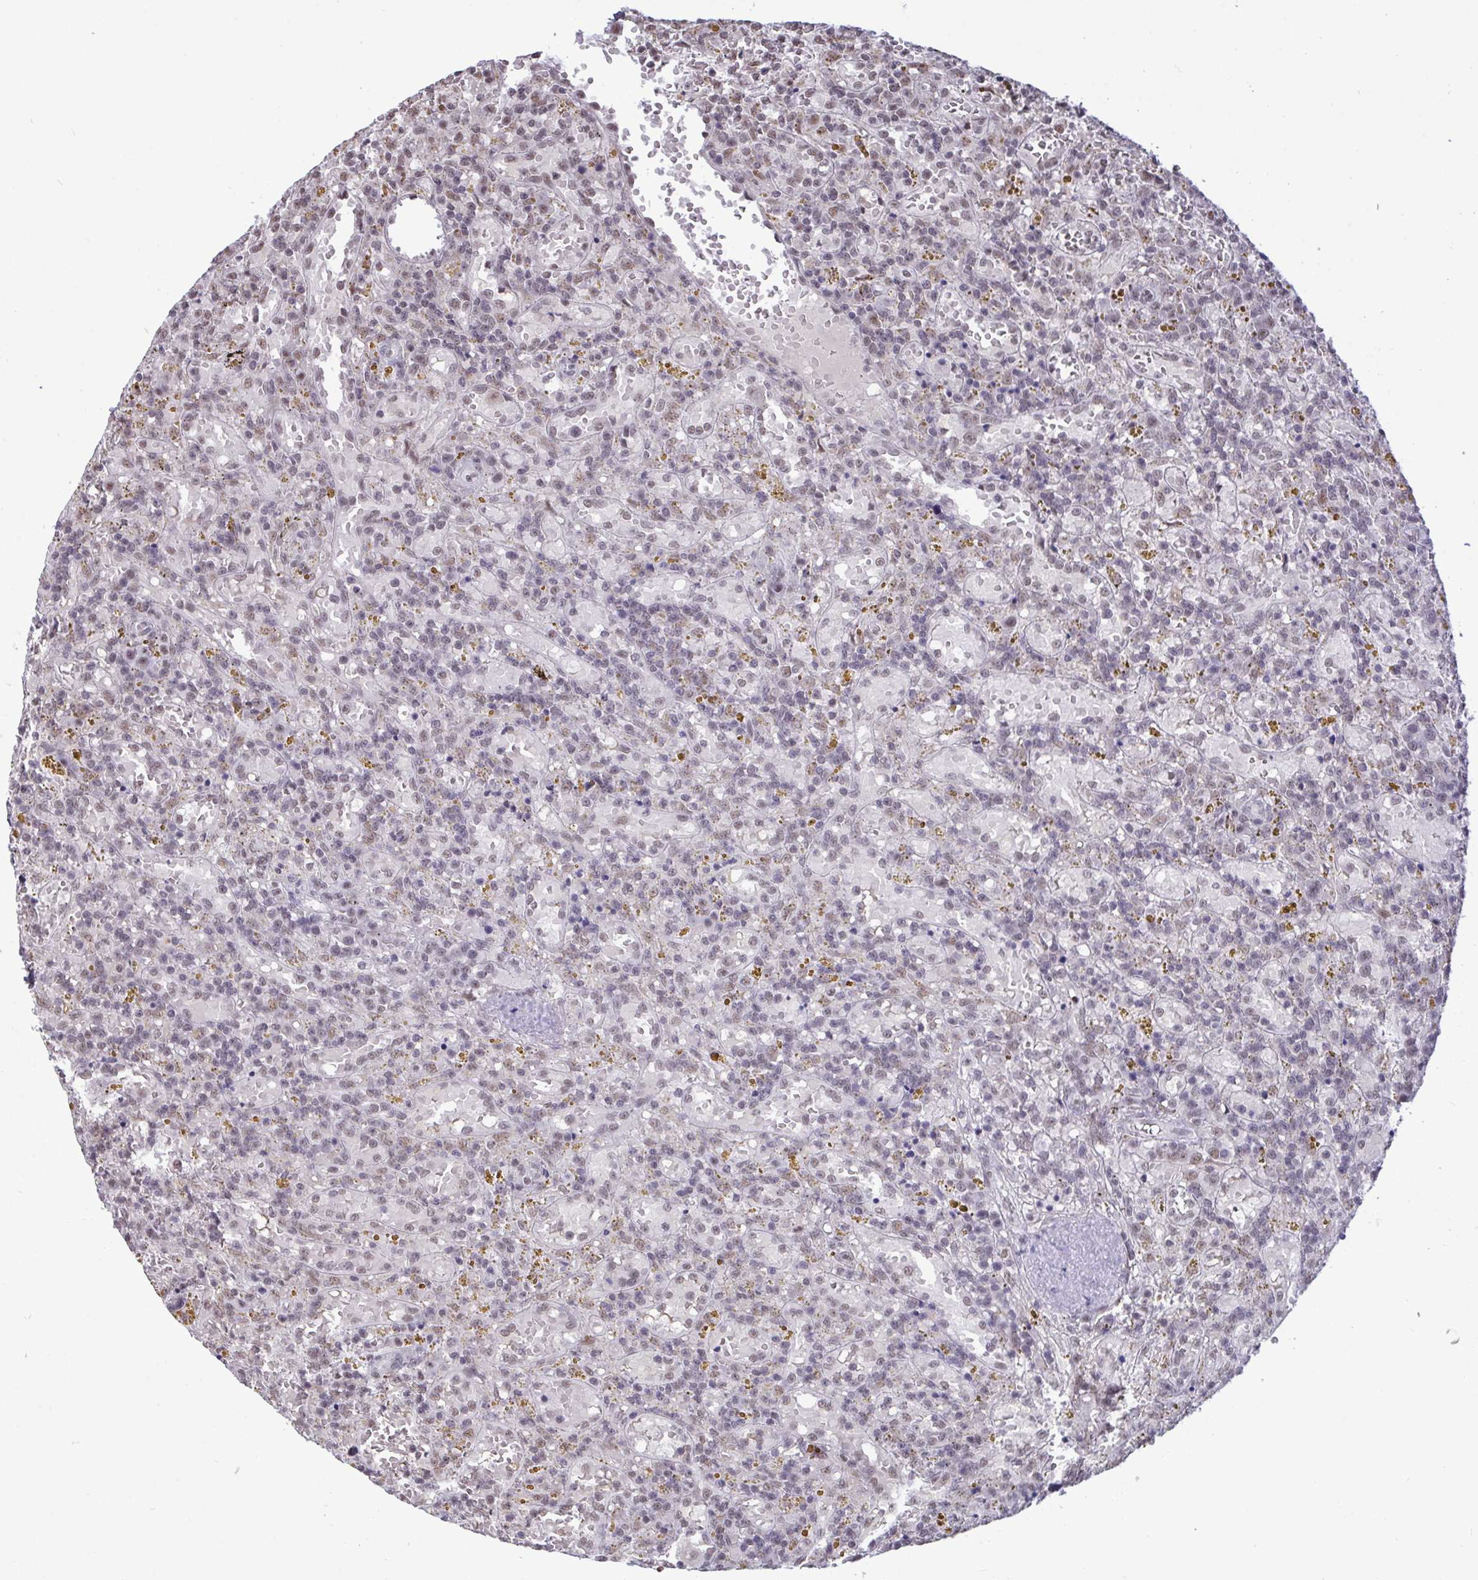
{"staining": {"intensity": "negative", "quantity": "none", "location": "none"}, "tissue": "lymphoma", "cell_type": "Tumor cells", "image_type": "cancer", "snomed": [{"axis": "morphology", "description": "Malignant lymphoma, non-Hodgkin's type, Low grade"}, {"axis": "topography", "description": "Spleen"}], "caption": "Tumor cells show no significant protein staining in lymphoma.", "gene": "PUF60", "patient": {"sex": "female", "age": 65}}